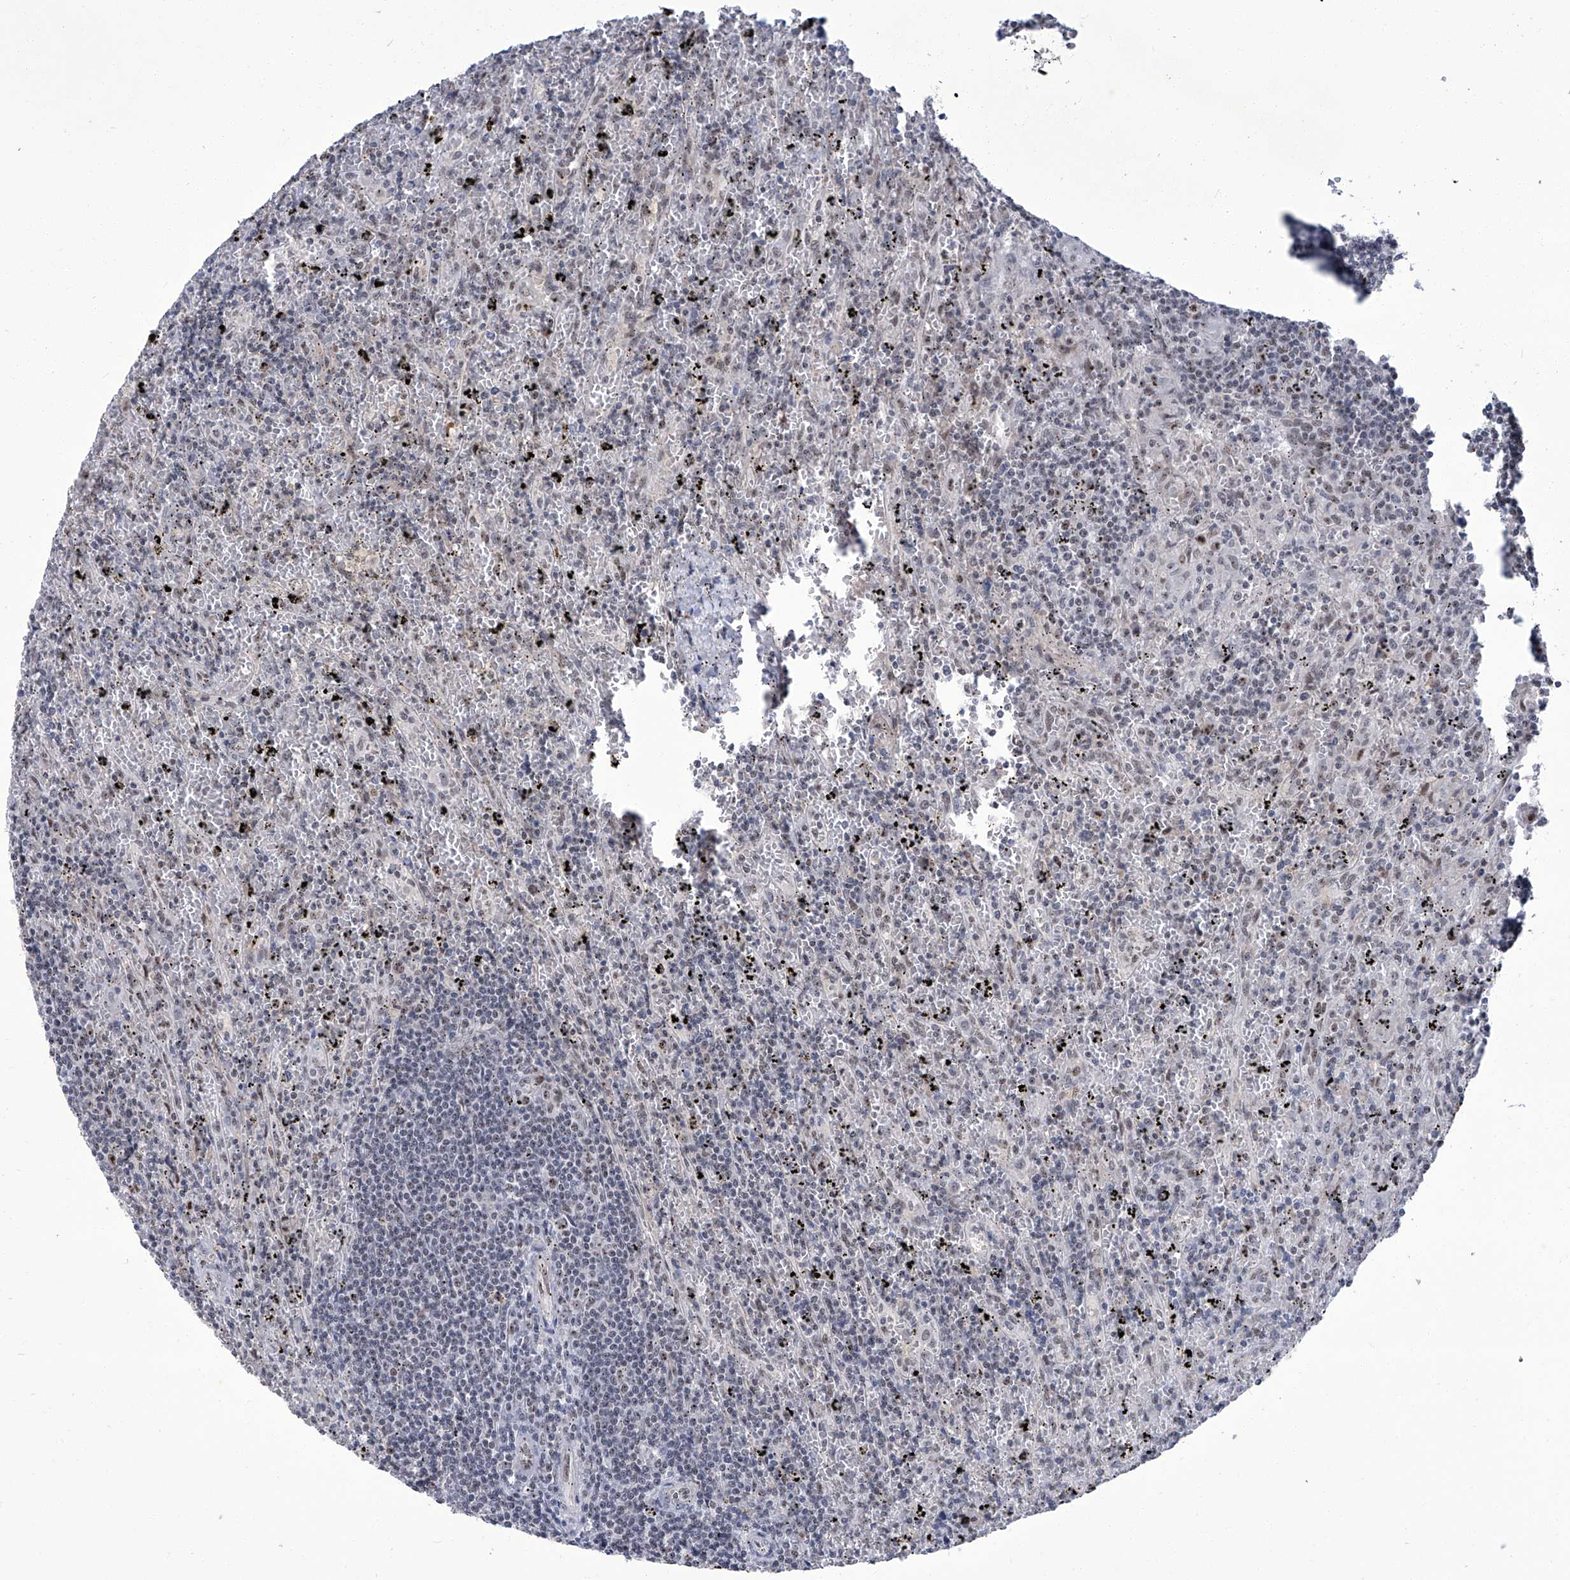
{"staining": {"intensity": "negative", "quantity": "none", "location": "none"}, "tissue": "lymphoma", "cell_type": "Tumor cells", "image_type": "cancer", "snomed": [{"axis": "morphology", "description": "Malignant lymphoma, non-Hodgkin's type, Low grade"}, {"axis": "topography", "description": "Spleen"}], "caption": "There is no significant positivity in tumor cells of low-grade malignant lymphoma, non-Hodgkin's type. (Stains: DAB (3,3'-diaminobenzidine) IHC with hematoxylin counter stain, Microscopy: brightfield microscopy at high magnification).", "gene": "CMTR1", "patient": {"sex": "male", "age": 76}}